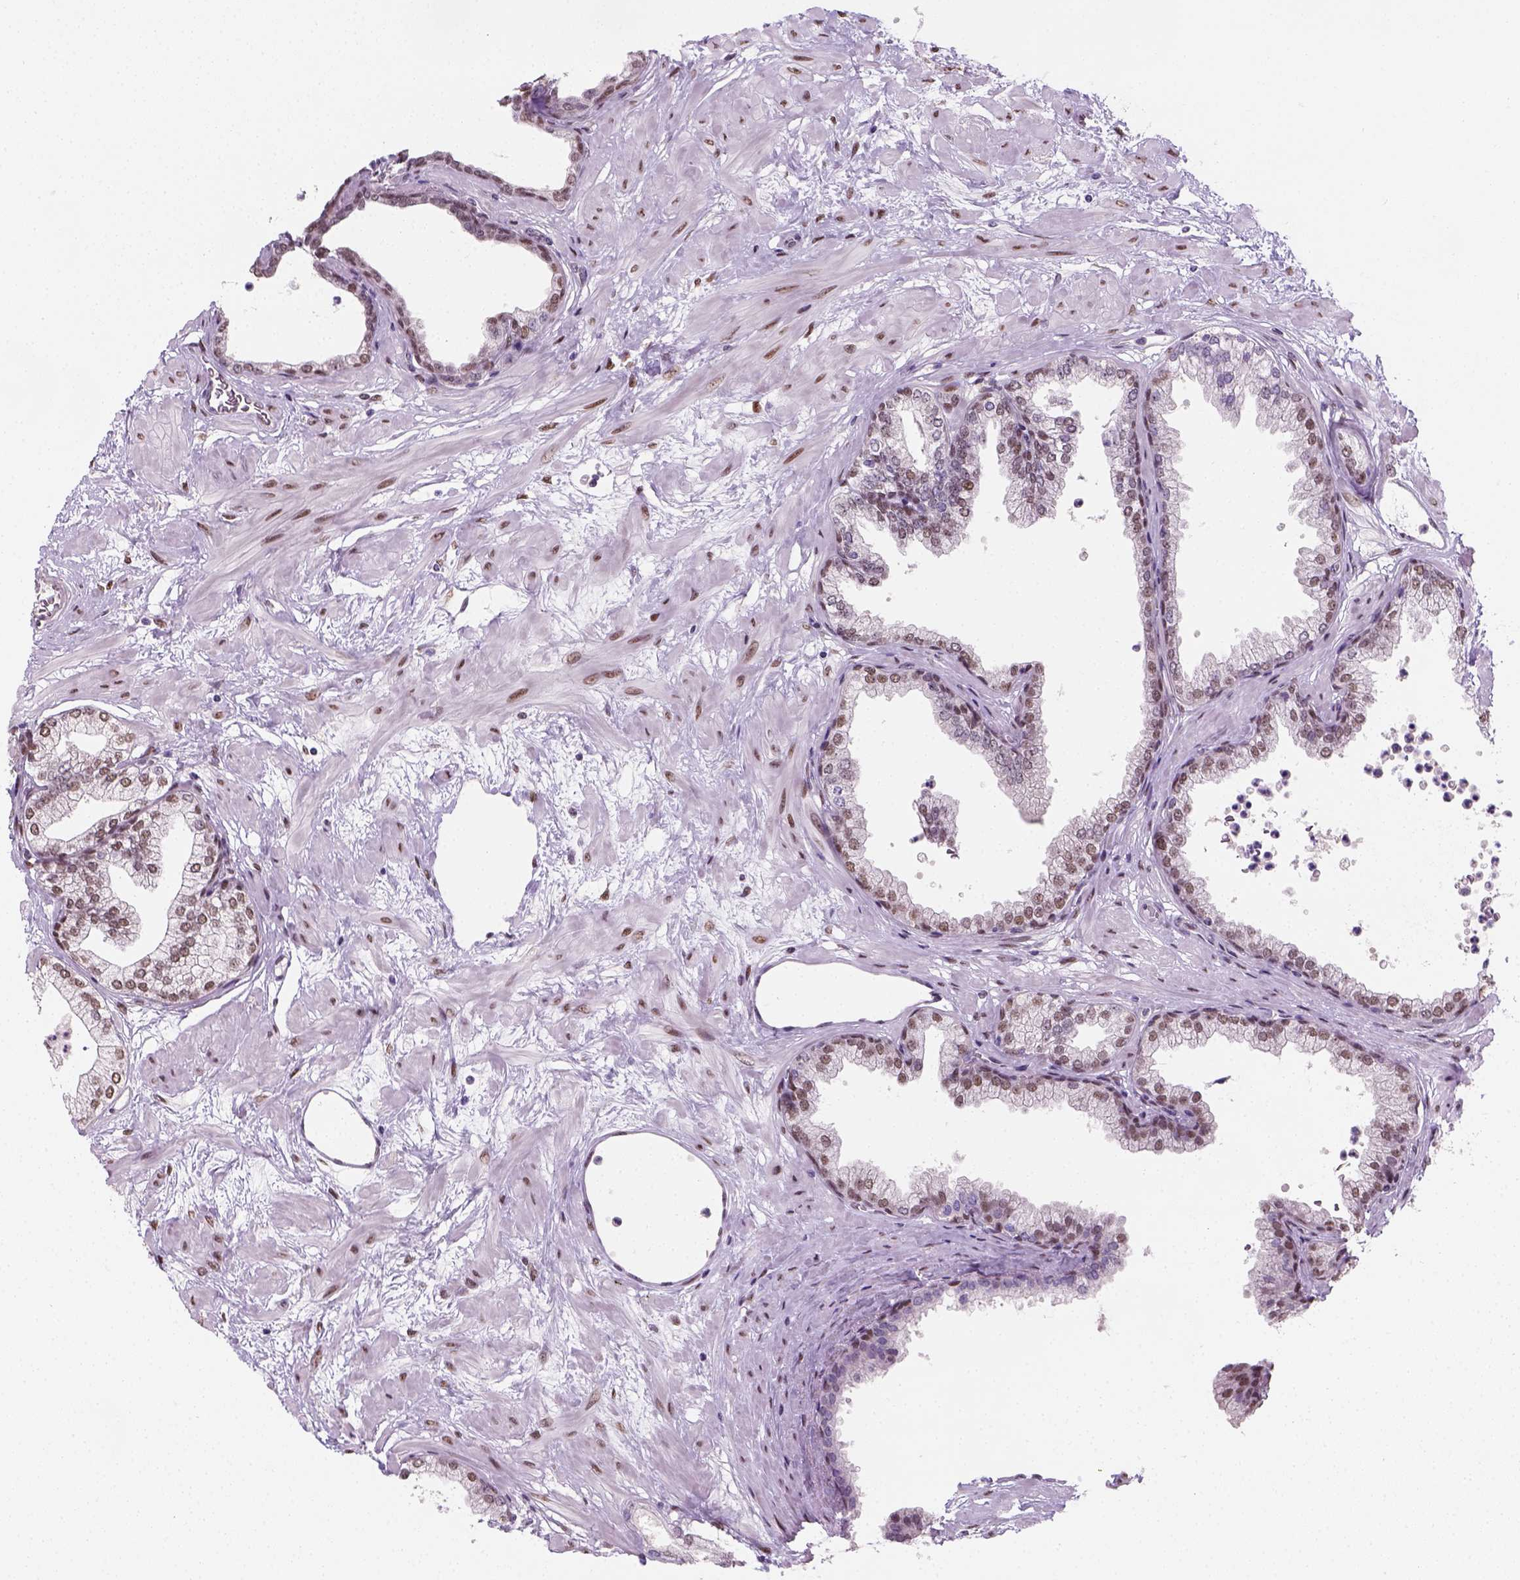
{"staining": {"intensity": "moderate", "quantity": "25%-75%", "location": "nuclear"}, "tissue": "prostate", "cell_type": "Glandular cells", "image_type": "normal", "snomed": [{"axis": "morphology", "description": "Normal tissue, NOS"}, {"axis": "topography", "description": "Prostate"}], "caption": "A brown stain highlights moderate nuclear expression of a protein in glandular cells of benign human prostate.", "gene": "C1orf112", "patient": {"sex": "male", "age": 37}}